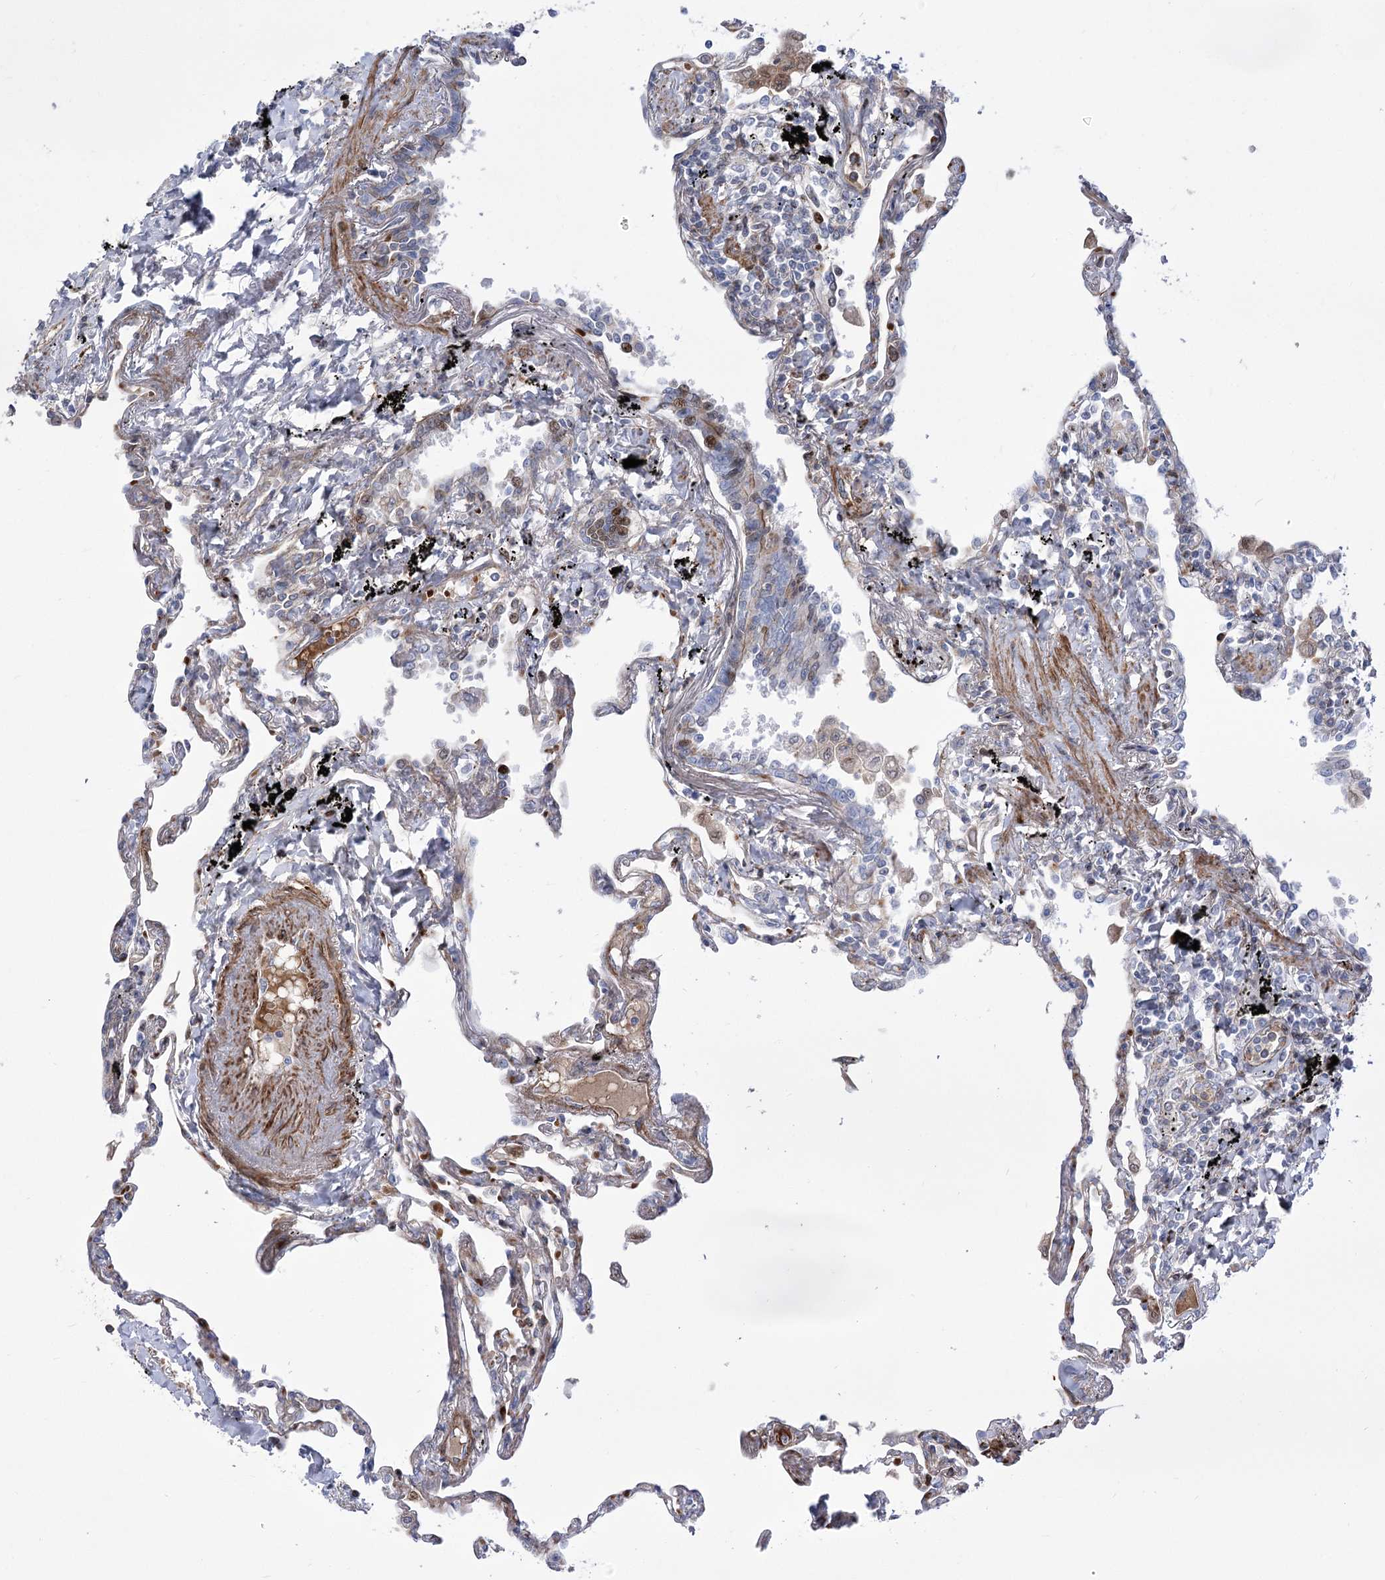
{"staining": {"intensity": "weak", "quantity": "<25%", "location": "cytoplasmic/membranous"}, "tissue": "lung", "cell_type": "Alveolar cells", "image_type": "normal", "snomed": [{"axis": "morphology", "description": "Normal tissue, NOS"}, {"axis": "topography", "description": "Lung"}], "caption": "The immunohistochemistry photomicrograph has no significant positivity in alveolar cells of lung. The staining is performed using DAB (3,3'-diaminobenzidine) brown chromogen with nuclei counter-stained in using hematoxylin.", "gene": "ANKRD23", "patient": {"sex": "female", "age": 67}}